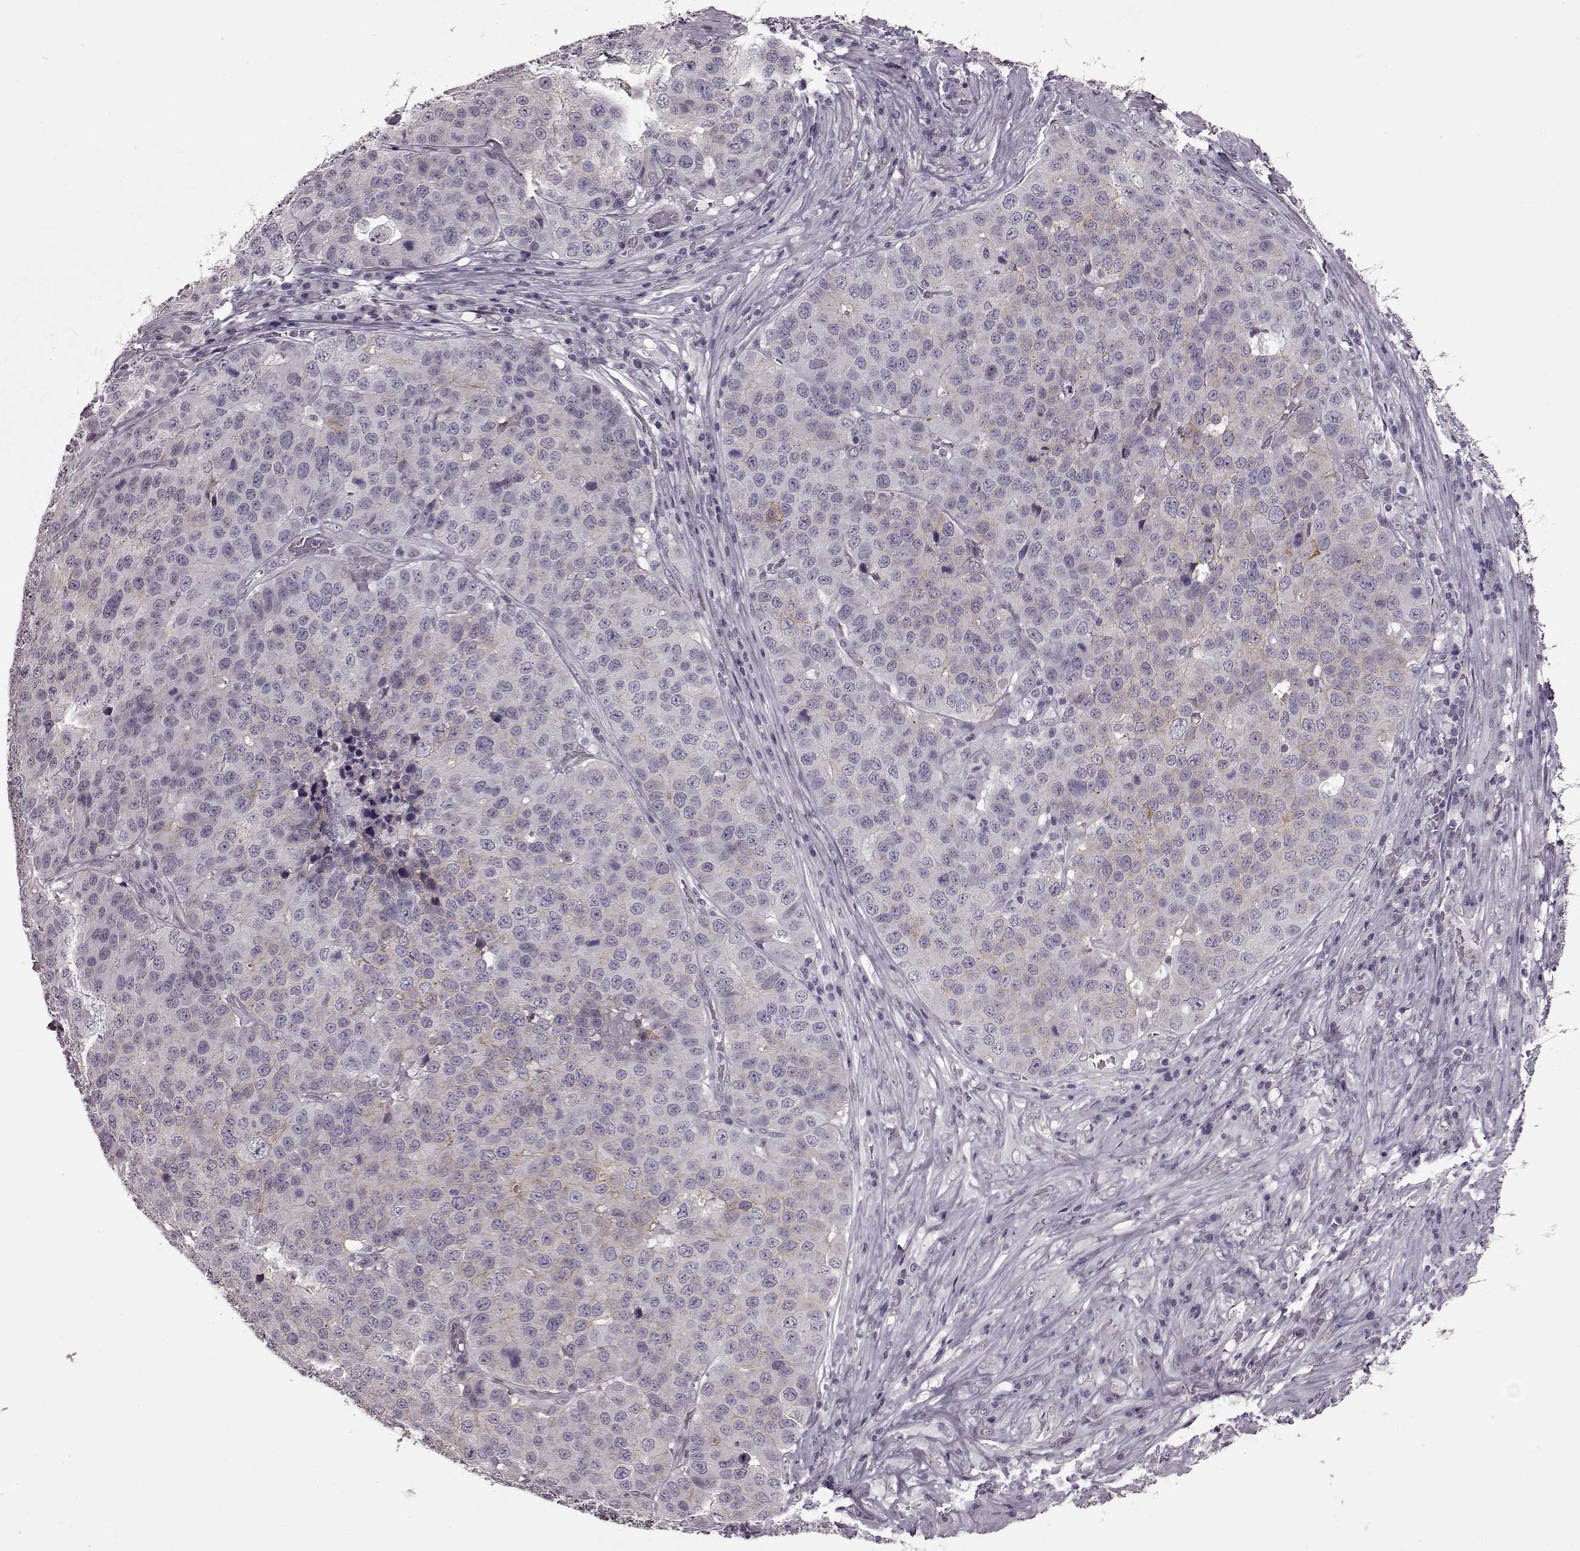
{"staining": {"intensity": "negative", "quantity": "none", "location": "none"}, "tissue": "stomach cancer", "cell_type": "Tumor cells", "image_type": "cancer", "snomed": [{"axis": "morphology", "description": "Adenocarcinoma, NOS"}, {"axis": "topography", "description": "Stomach"}], "caption": "An image of stomach cancer stained for a protein exhibits no brown staining in tumor cells. Nuclei are stained in blue.", "gene": "STX1B", "patient": {"sex": "male", "age": 71}}